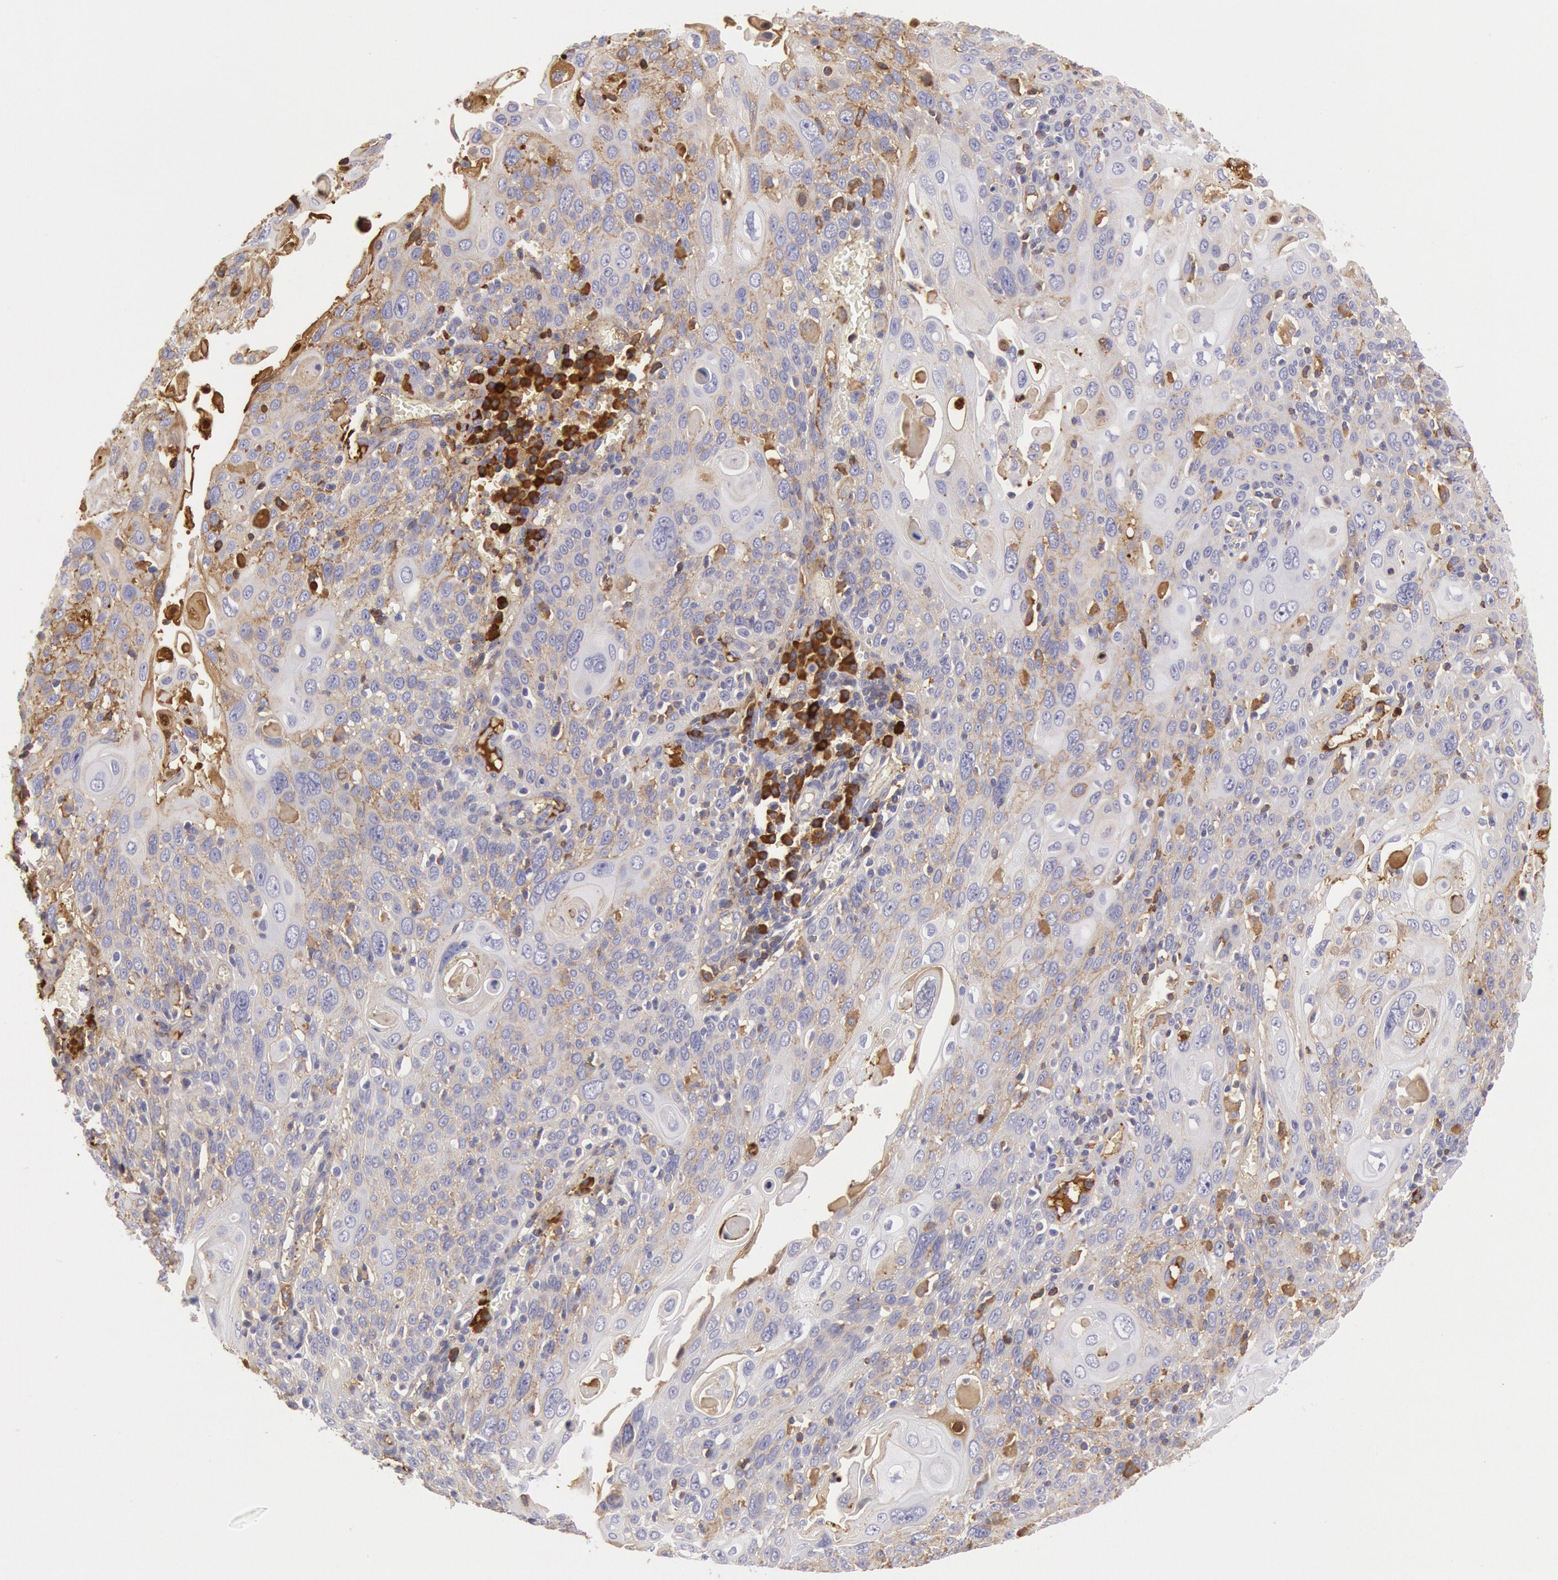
{"staining": {"intensity": "weak", "quantity": "25%-75%", "location": "cytoplasmic/membranous"}, "tissue": "cervical cancer", "cell_type": "Tumor cells", "image_type": "cancer", "snomed": [{"axis": "morphology", "description": "Squamous cell carcinoma, NOS"}, {"axis": "topography", "description": "Cervix"}], "caption": "There is low levels of weak cytoplasmic/membranous positivity in tumor cells of squamous cell carcinoma (cervical), as demonstrated by immunohistochemical staining (brown color).", "gene": "IGHG1", "patient": {"sex": "female", "age": 54}}